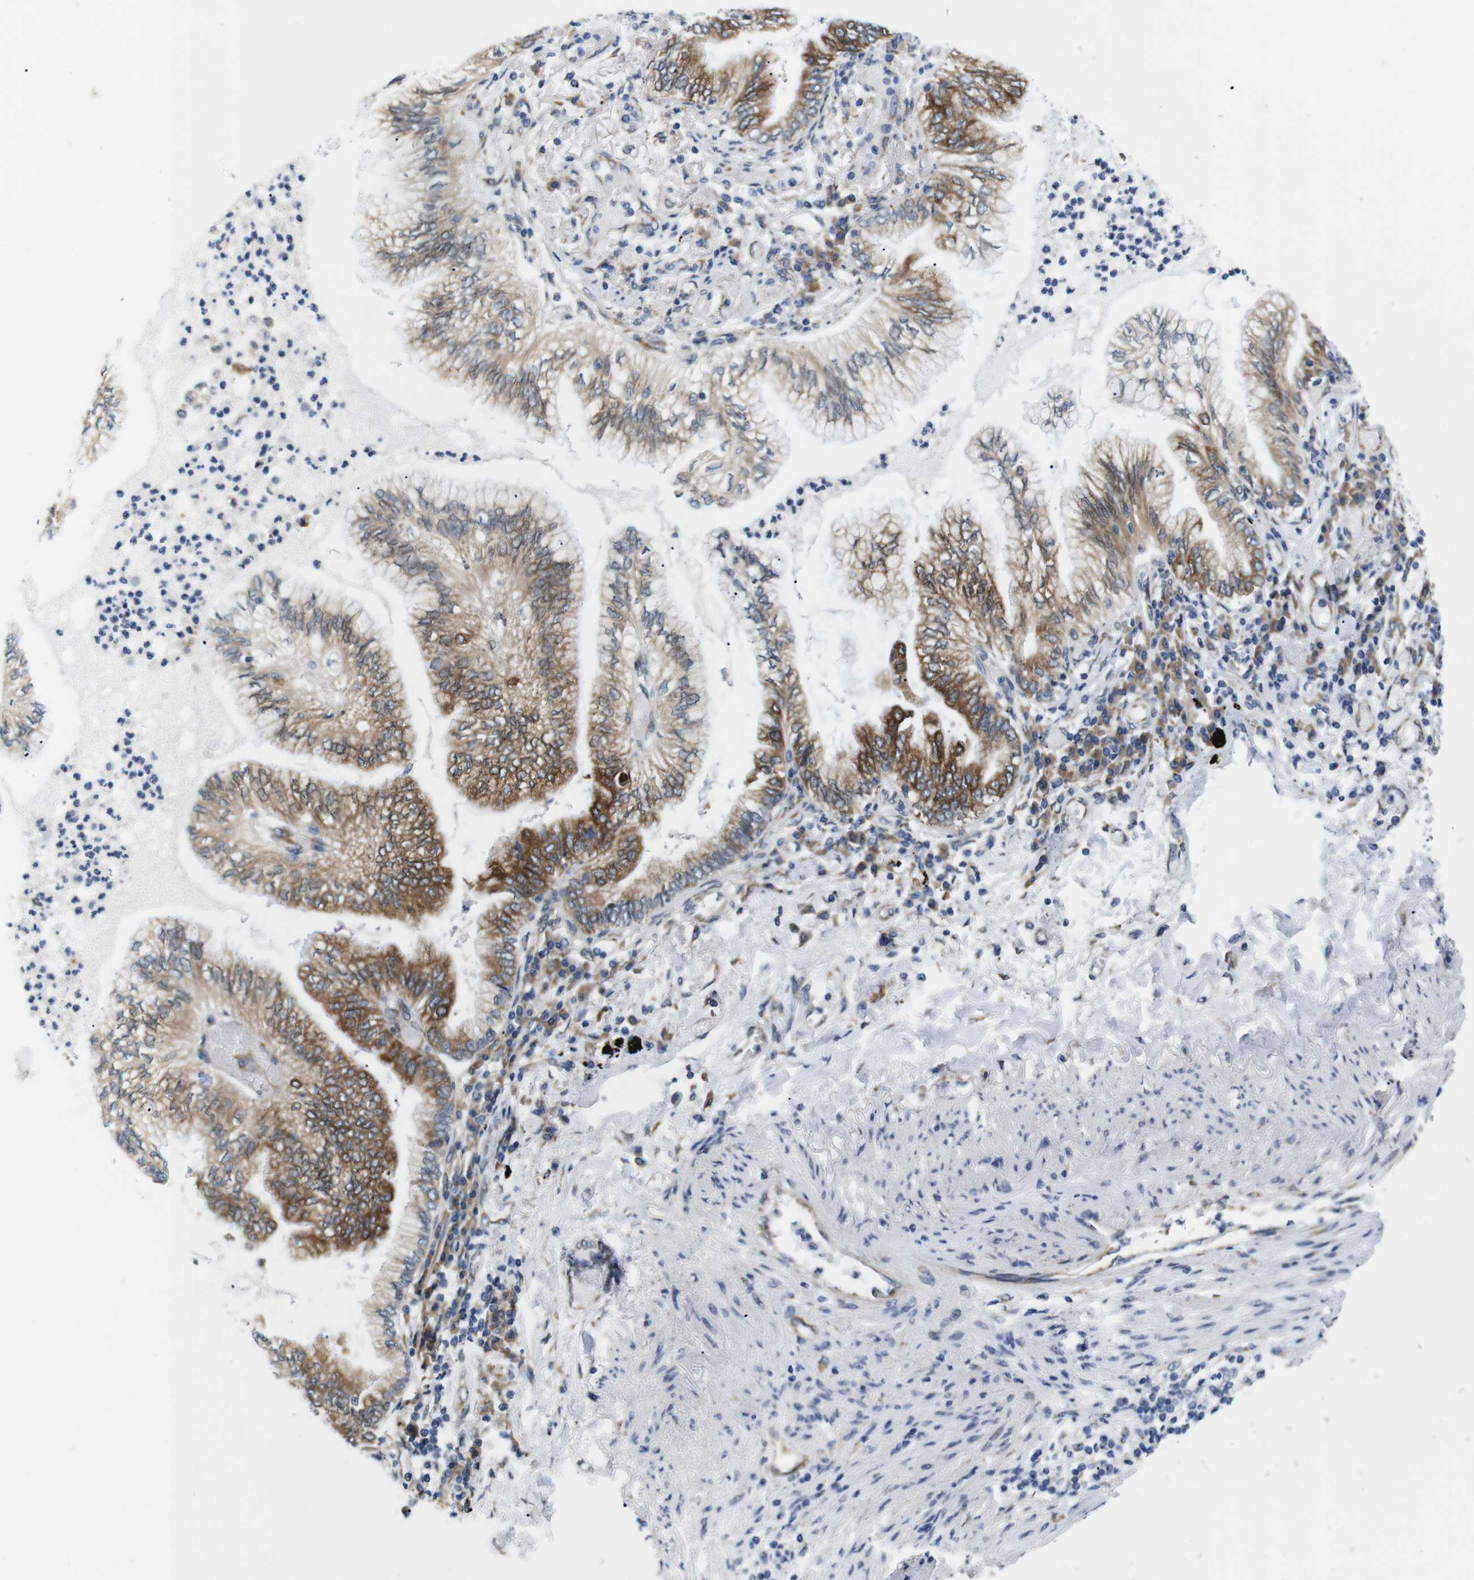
{"staining": {"intensity": "moderate", "quantity": ">75%", "location": "cytoplasmic/membranous"}, "tissue": "lung cancer", "cell_type": "Tumor cells", "image_type": "cancer", "snomed": [{"axis": "morphology", "description": "Normal tissue, NOS"}, {"axis": "morphology", "description": "Adenocarcinoma, NOS"}, {"axis": "topography", "description": "Bronchus"}, {"axis": "topography", "description": "Lung"}], "caption": "The photomicrograph displays immunohistochemical staining of adenocarcinoma (lung). There is moderate cytoplasmic/membranous staining is seen in about >75% of tumor cells.", "gene": "HACD3", "patient": {"sex": "female", "age": 70}}